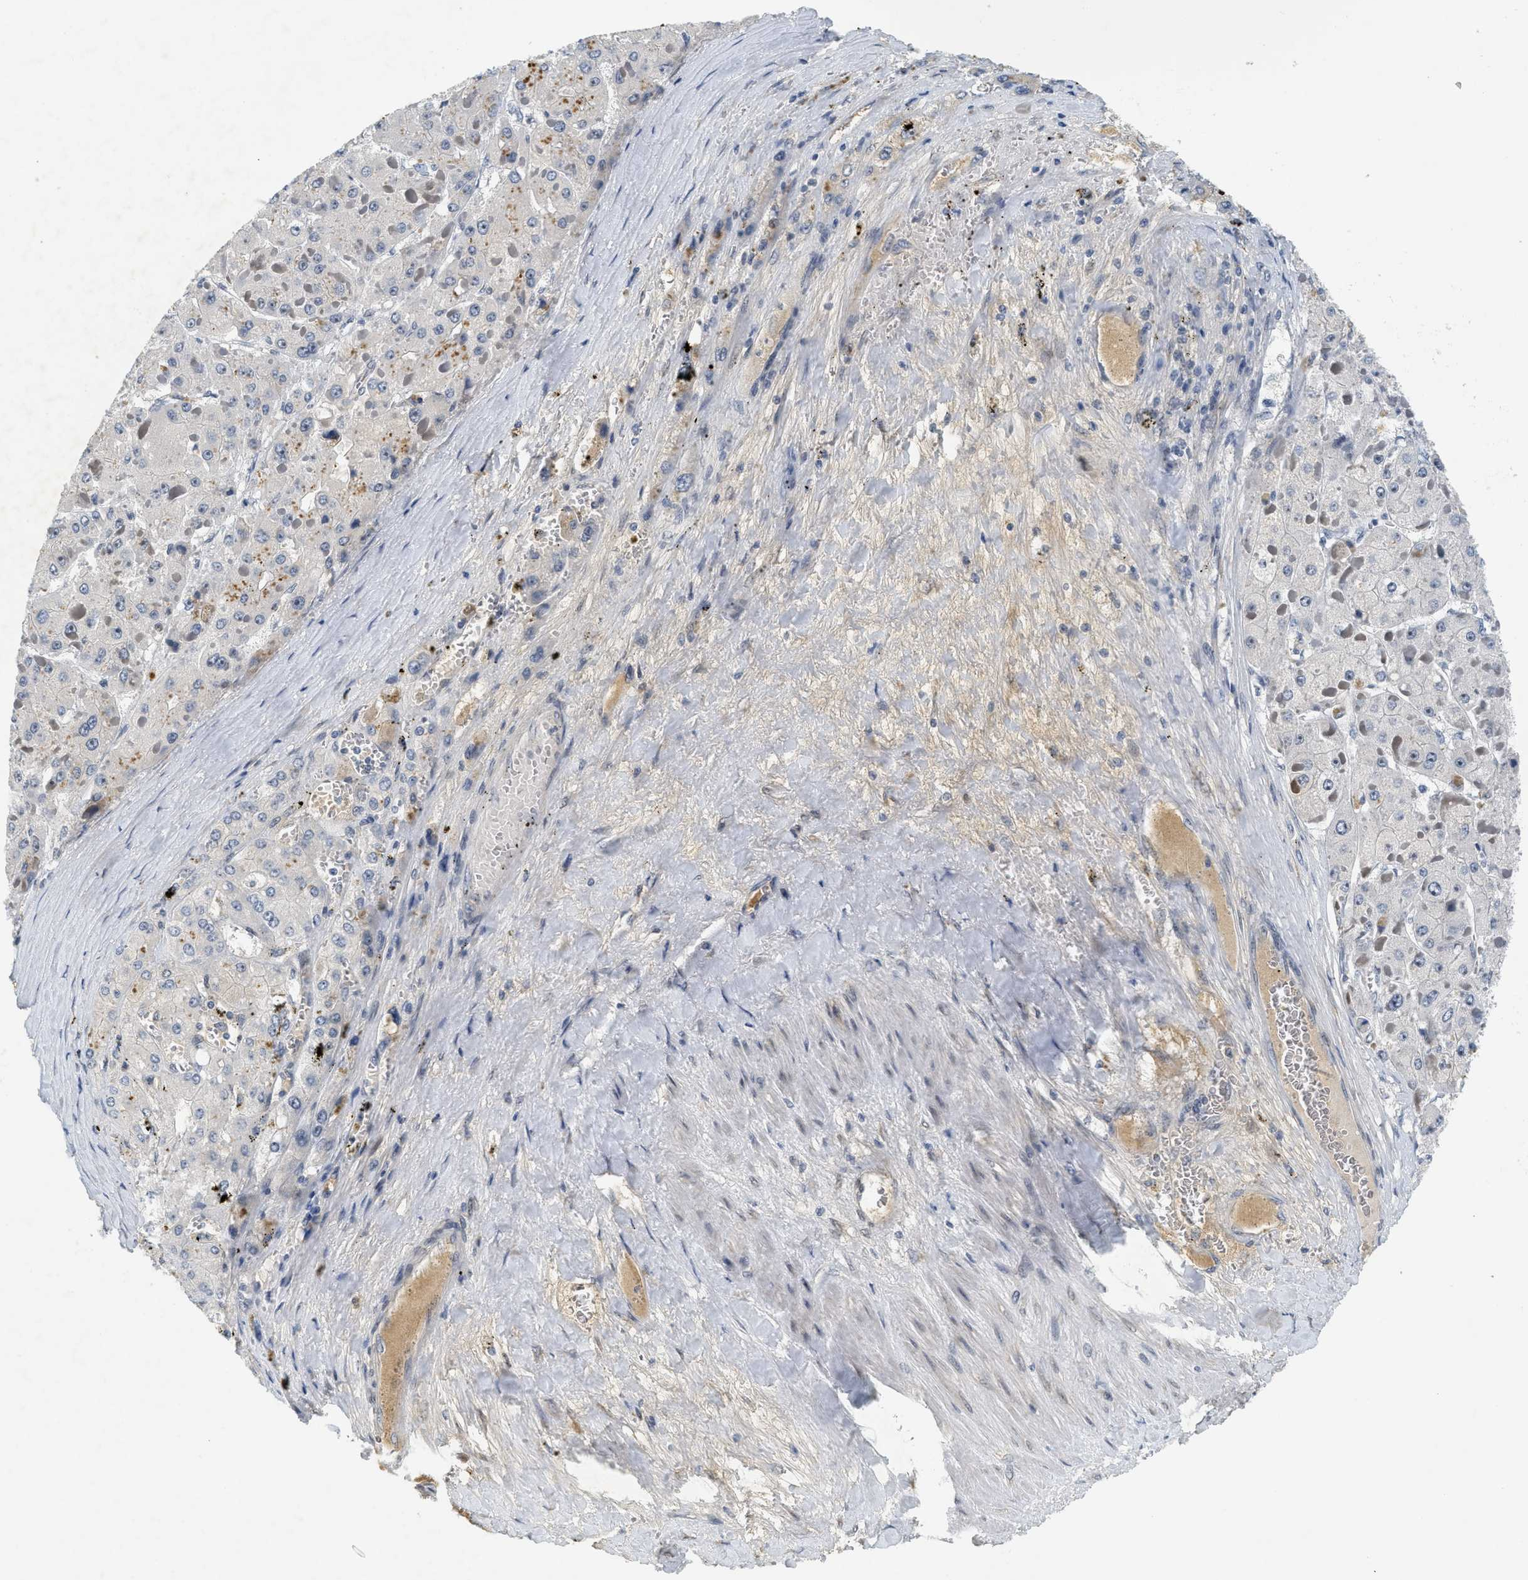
{"staining": {"intensity": "negative", "quantity": "none", "location": "none"}, "tissue": "liver cancer", "cell_type": "Tumor cells", "image_type": "cancer", "snomed": [{"axis": "morphology", "description": "Carcinoma, Hepatocellular, NOS"}, {"axis": "topography", "description": "Liver"}], "caption": "Immunohistochemistry image of neoplastic tissue: liver cancer stained with DAB reveals no significant protein staining in tumor cells.", "gene": "MZF1", "patient": {"sex": "female", "age": 73}}